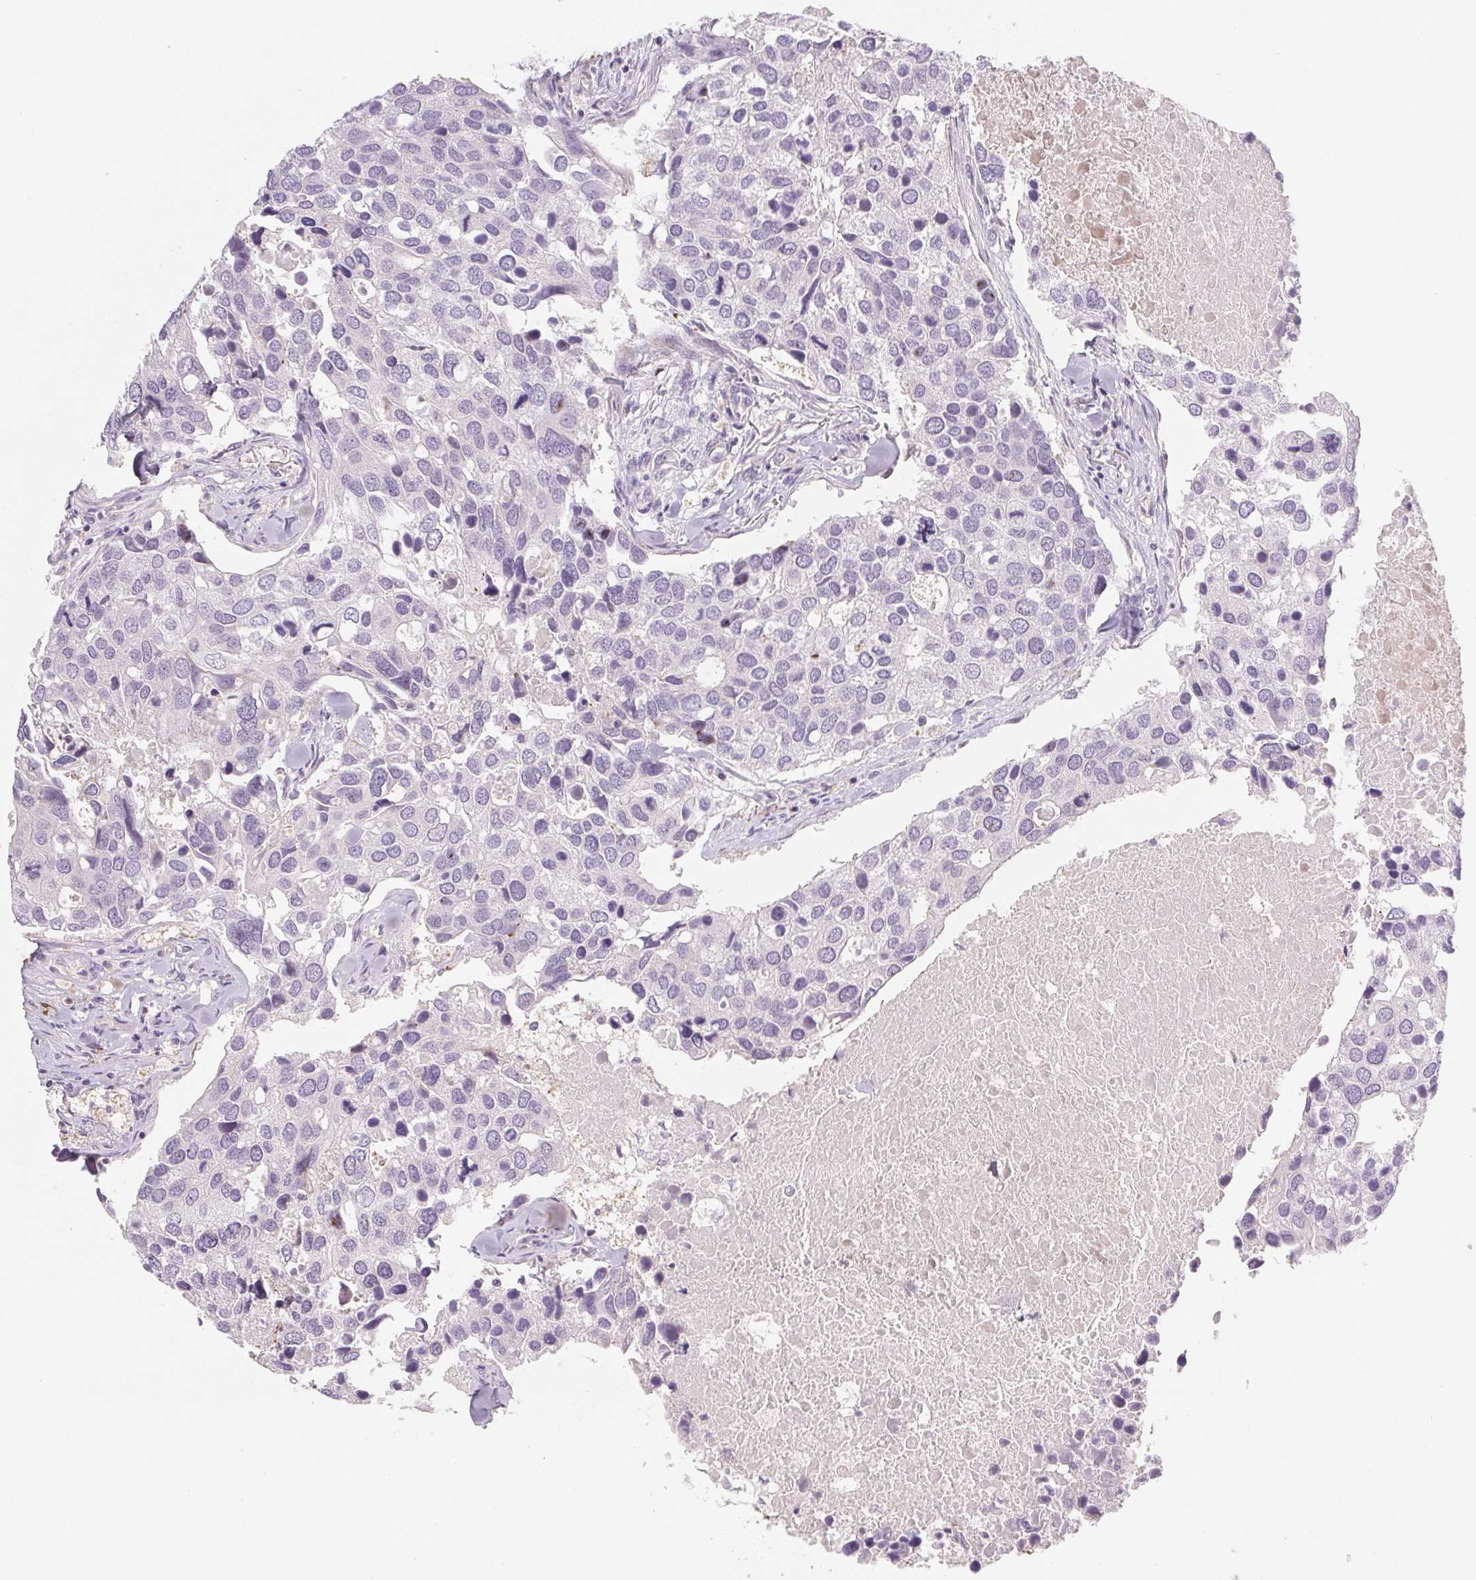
{"staining": {"intensity": "negative", "quantity": "none", "location": "none"}, "tissue": "breast cancer", "cell_type": "Tumor cells", "image_type": "cancer", "snomed": [{"axis": "morphology", "description": "Duct carcinoma"}, {"axis": "topography", "description": "Breast"}], "caption": "High magnification brightfield microscopy of breast cancer stained with DAB (brown) and counterstained with hematoxylin (blue): tumor cells show no significant positivity.", "gene": "ANKRD13B", "patient": {"sex": "female", "age": 83}}